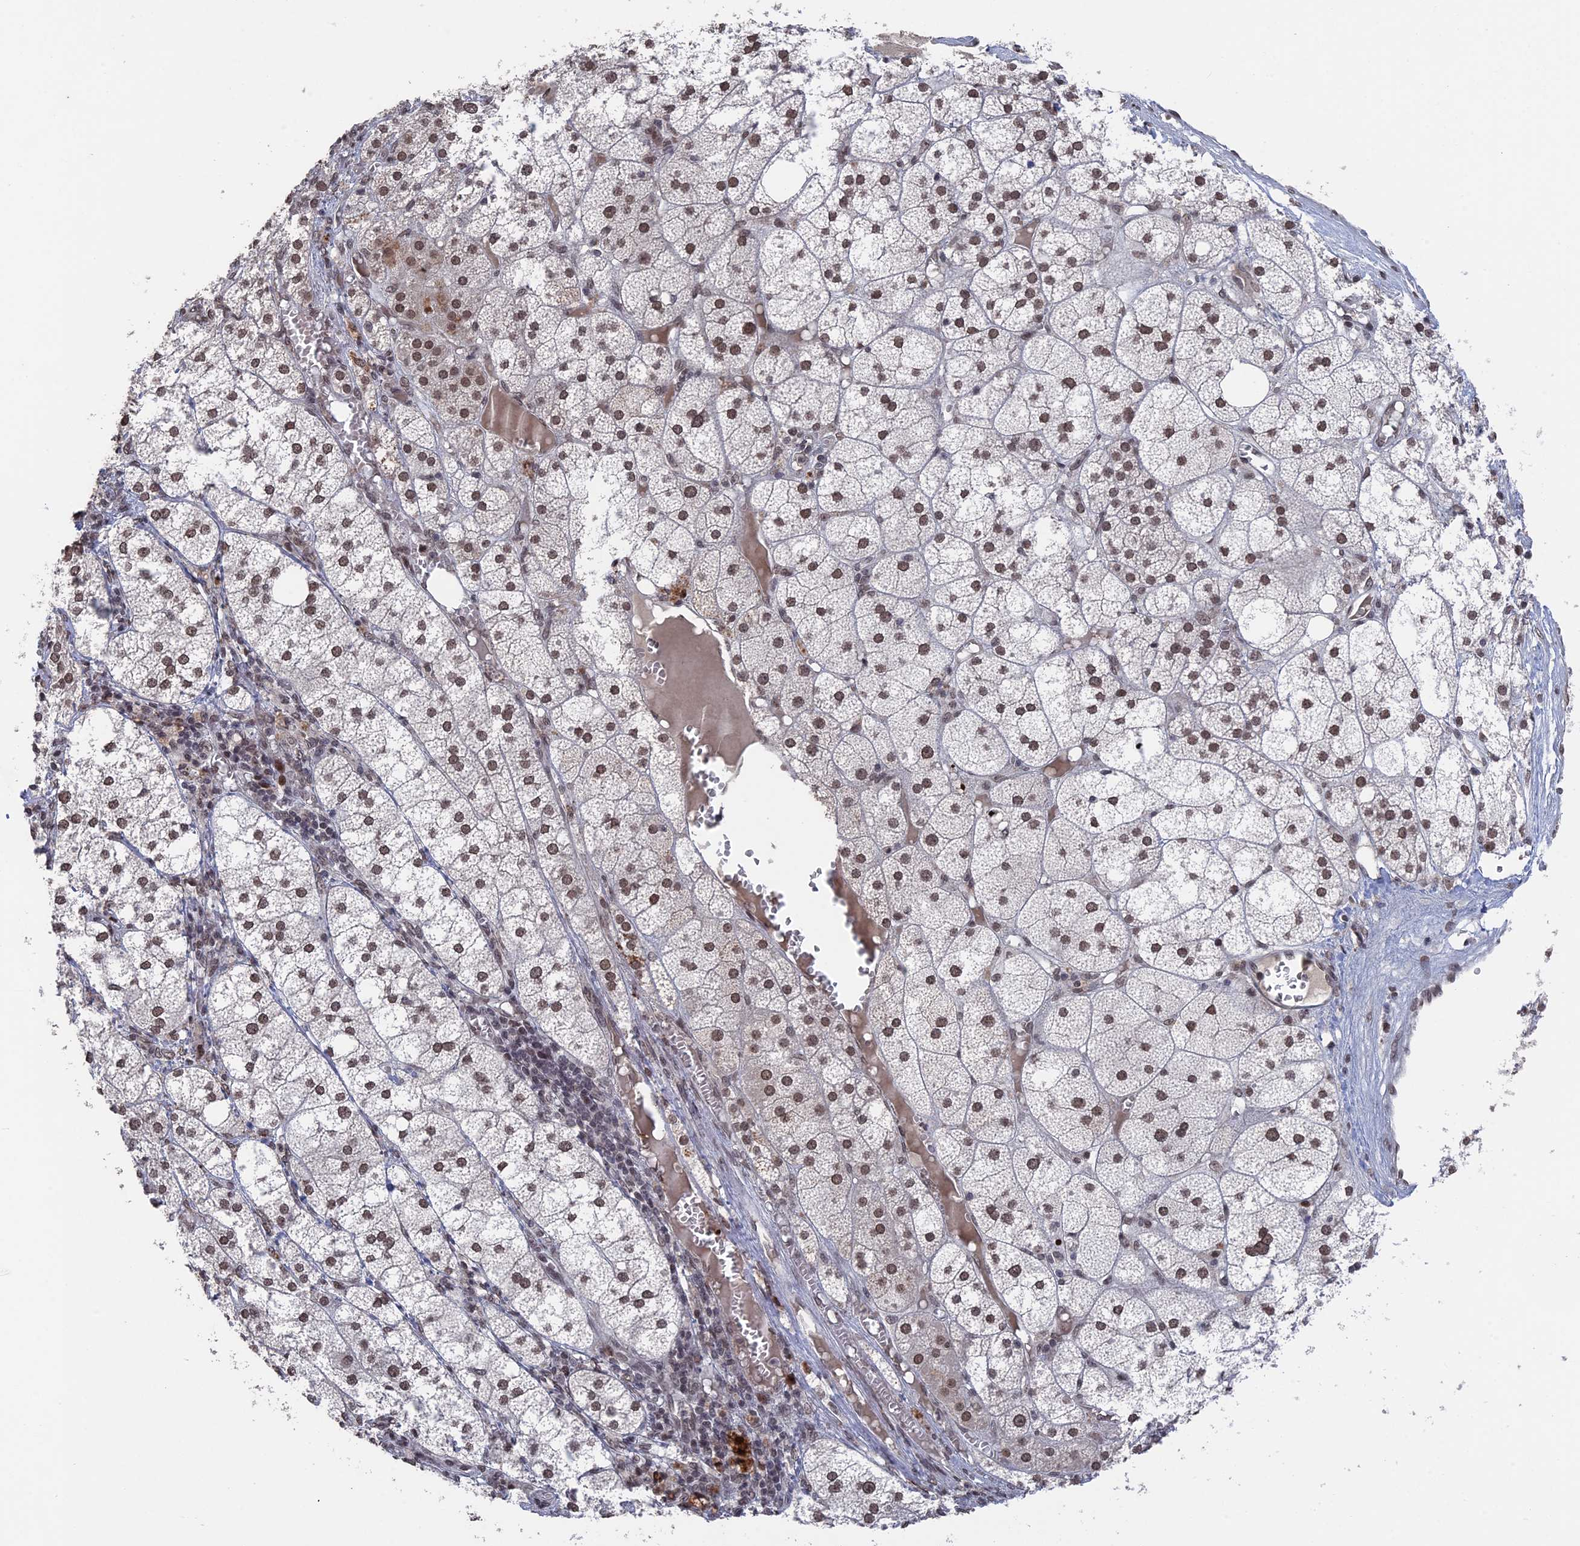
{"staining": {"intensity": "strong", "quantity": ">75%", "location": "nuclear"}, "tissue": "adrenal gland", "cell_type": "Glandular cells", "image_type": "normal", "snomed": [{"axis": "morphology", "description": "Normal tissue, NOS"}, {"axis": "topography", "description": "Adrenal gland"}], "caption": "High-magnification brightfield microscopy of unremarkable adrenal gland stained with DAB (3,3'-diaminobenzidine) (brown) and counterstained with hematoxylin (blue). glandular cells exhibit strong nuclear staining is present in approximately>75% of cells. (DAB IHC with brightfield microscopy, high magnification).", "gene": "NR2C2AP", "patient": {"sex": "female", "age": 61}}